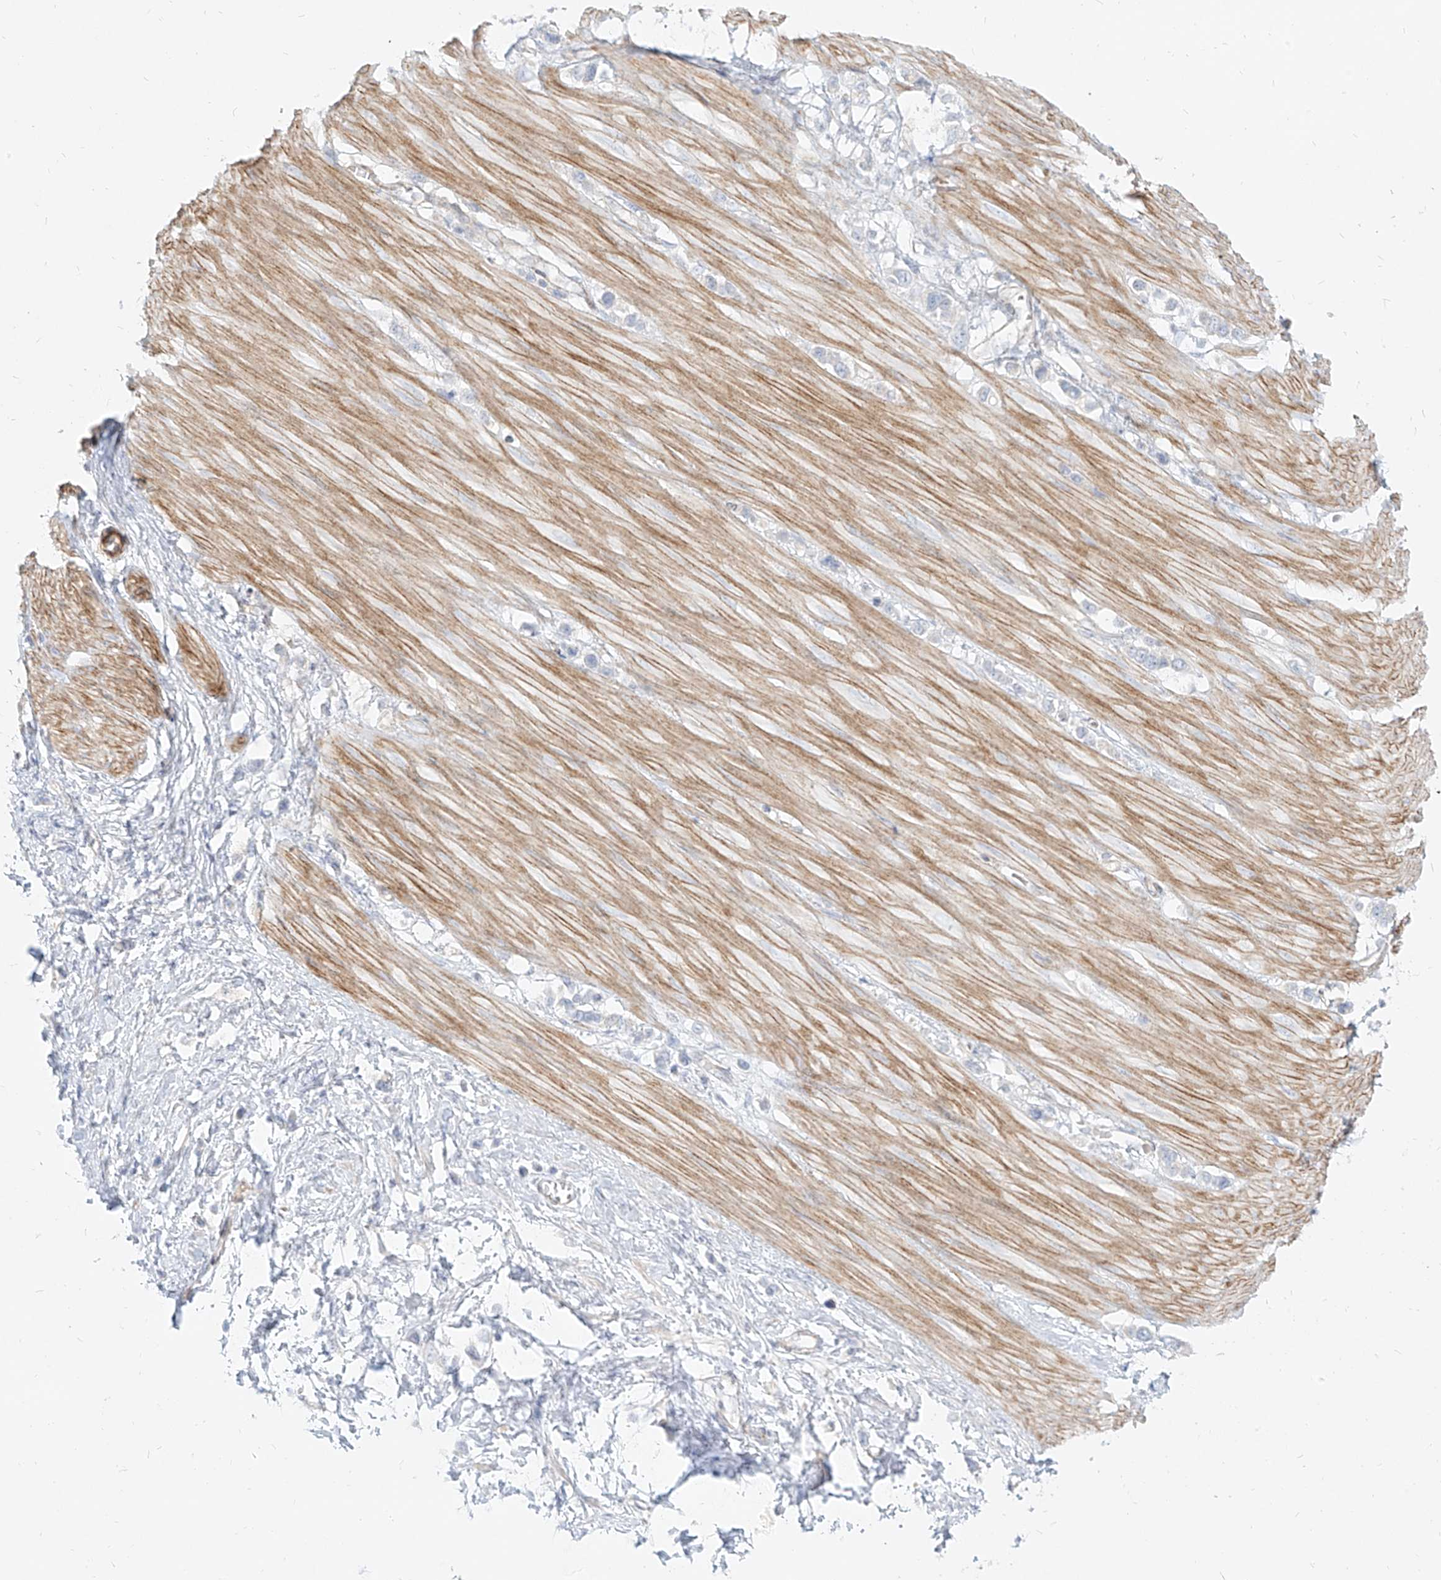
{"staining": {"intensity": "negative", "quantity": "none", "location": "none"}, "tissue": "stomach cancer", "cell_type": "Tumor cells", "image_type": "cancer", "snomed": [{"axis": "morphology", "description": "Adenocarcinoma, NOS"}, {"axis": "topography", "description": "Stomach"}], "caption": "The IHC histopathology image has no significant expression in tumor cells of adenocarcinoma (stomach) tissue.", "gene": "ITPKB", "patient": {"sex": "female", "age": 65}}